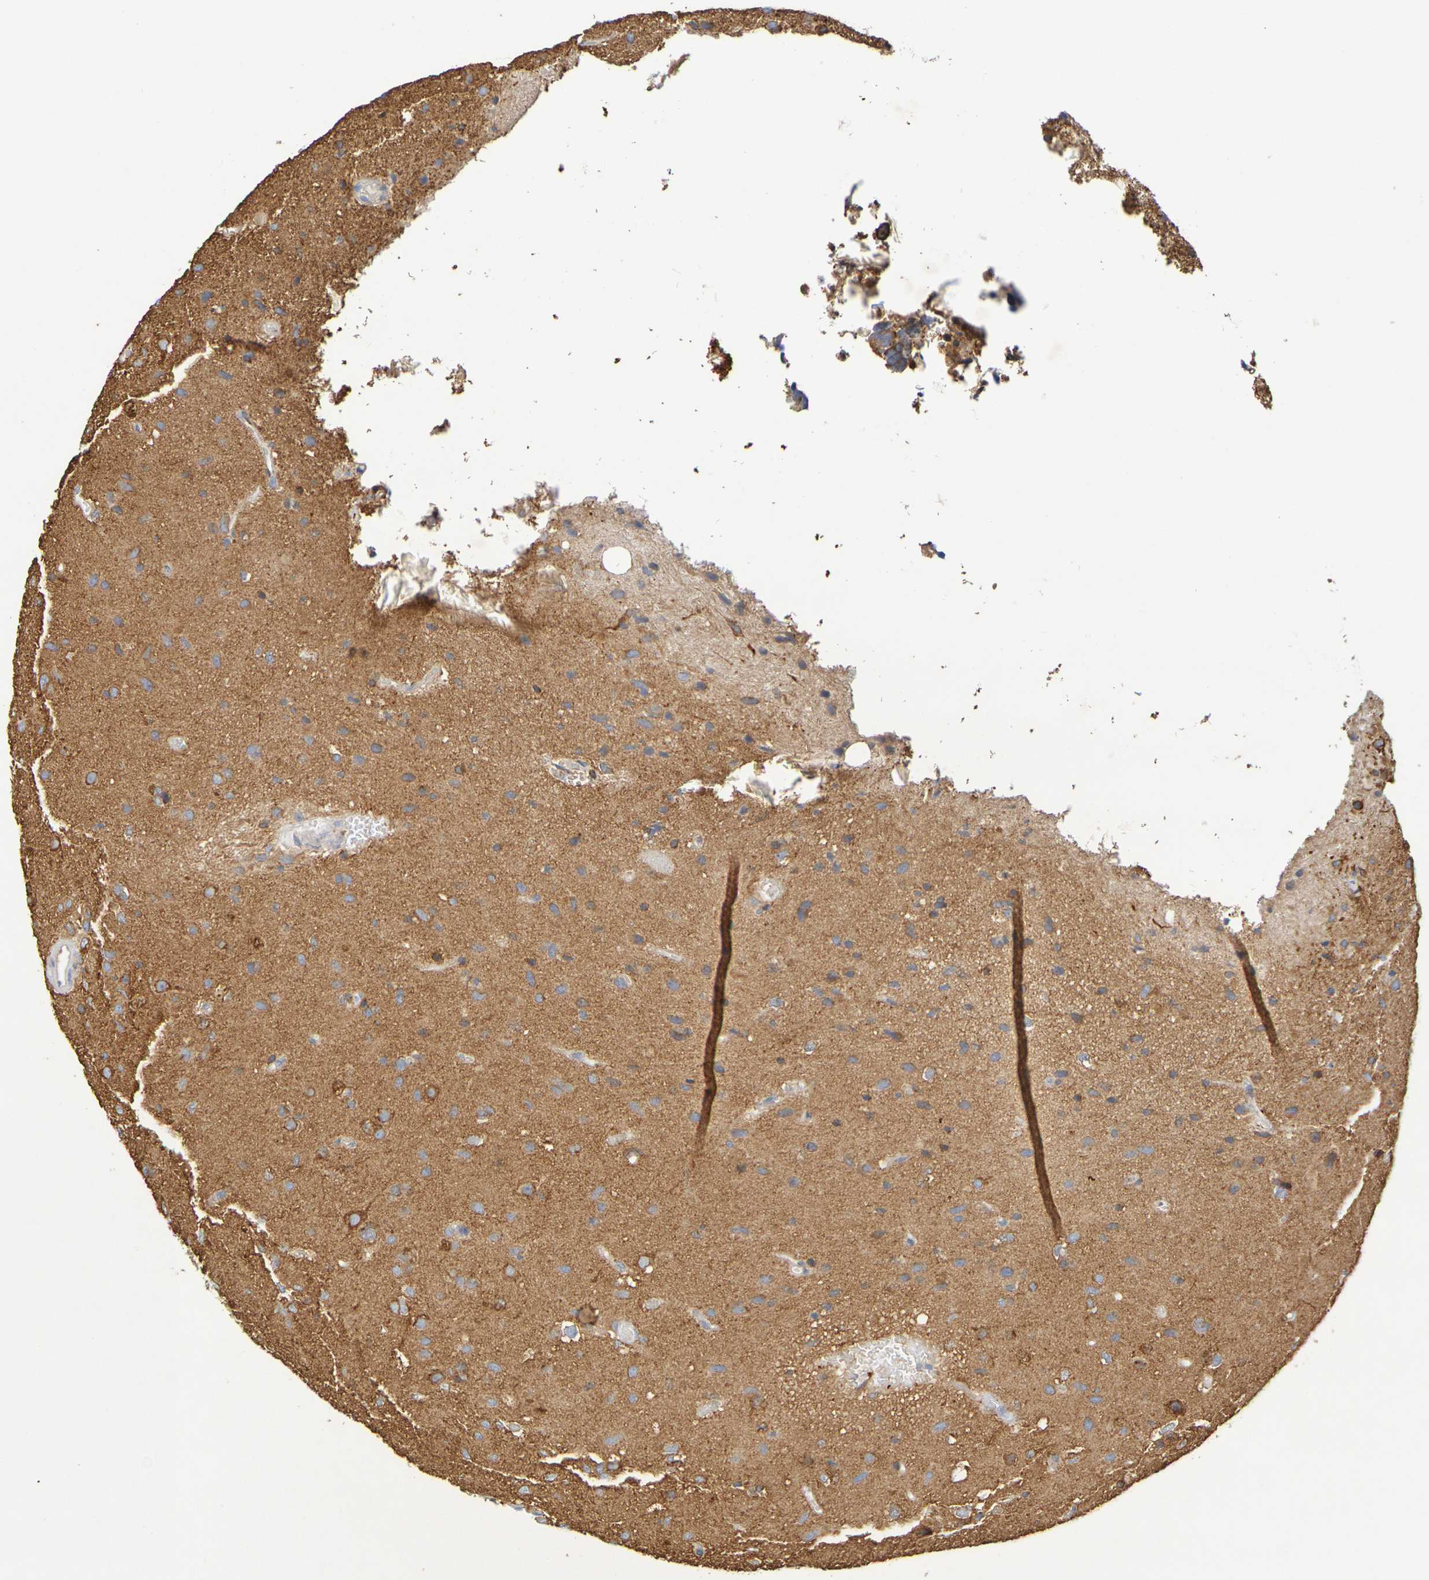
{"staining": {"intensity": "moderate", "quantity": ">75%", "location": "cytoplasmic/membranous"}, "tissue": "glioma", "cell_type": "Tumor cells", "image_type": "cancer", "snomed": [{"axis": "morphology", "description": "Glioma, malignant, Low grade"}, {"axis": "topography", "description": "Brain"}], "caption": "DAB immunohistochemical staining of human glioma exhibits moderate cytoplasmic/membranous protein staining in approximately >75% of tumor cells.", "gene": "DCP2", "patient": {"sex": "male", "age": 77}}